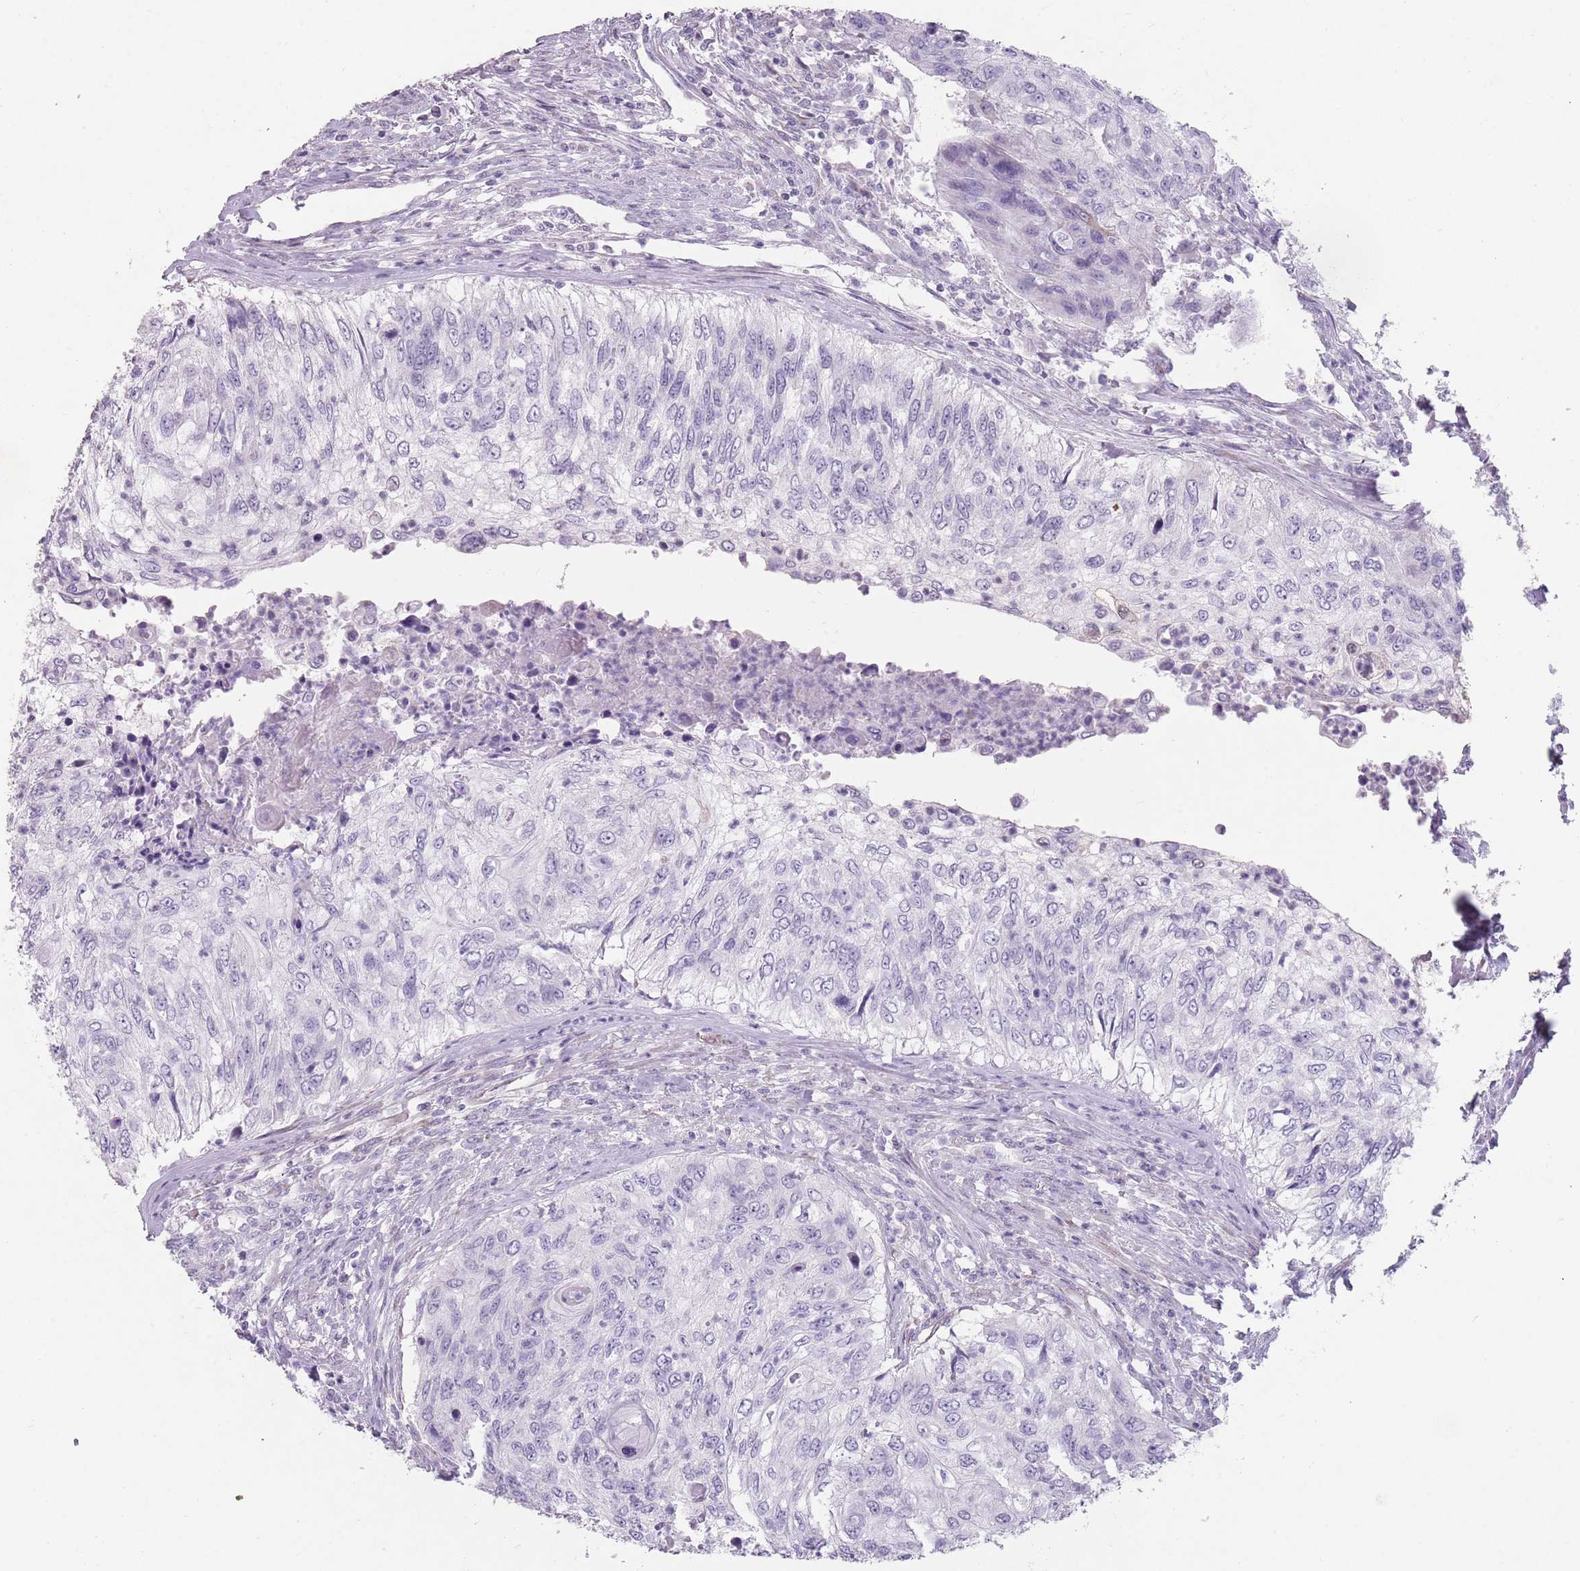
{"staining": {"intensity": "negative", "quantity": "none", "location": "none"}, "tissue": "urothelial cancer", "cell_type": "Tumor cells", "image_type": "cancer", "snomed": [{"axis": "morphology", "description": "Urothelial carcinoma, High grade"}, {"axis": "topography", "description": "Urinary bladder"}], "caption": "A histopathology image of high-grade urothelial carcinoma stained for a protein reveals no brown staining in tumor cells.", "gene": "DDX4", "patient": {"sex": "female", "age": 60}}